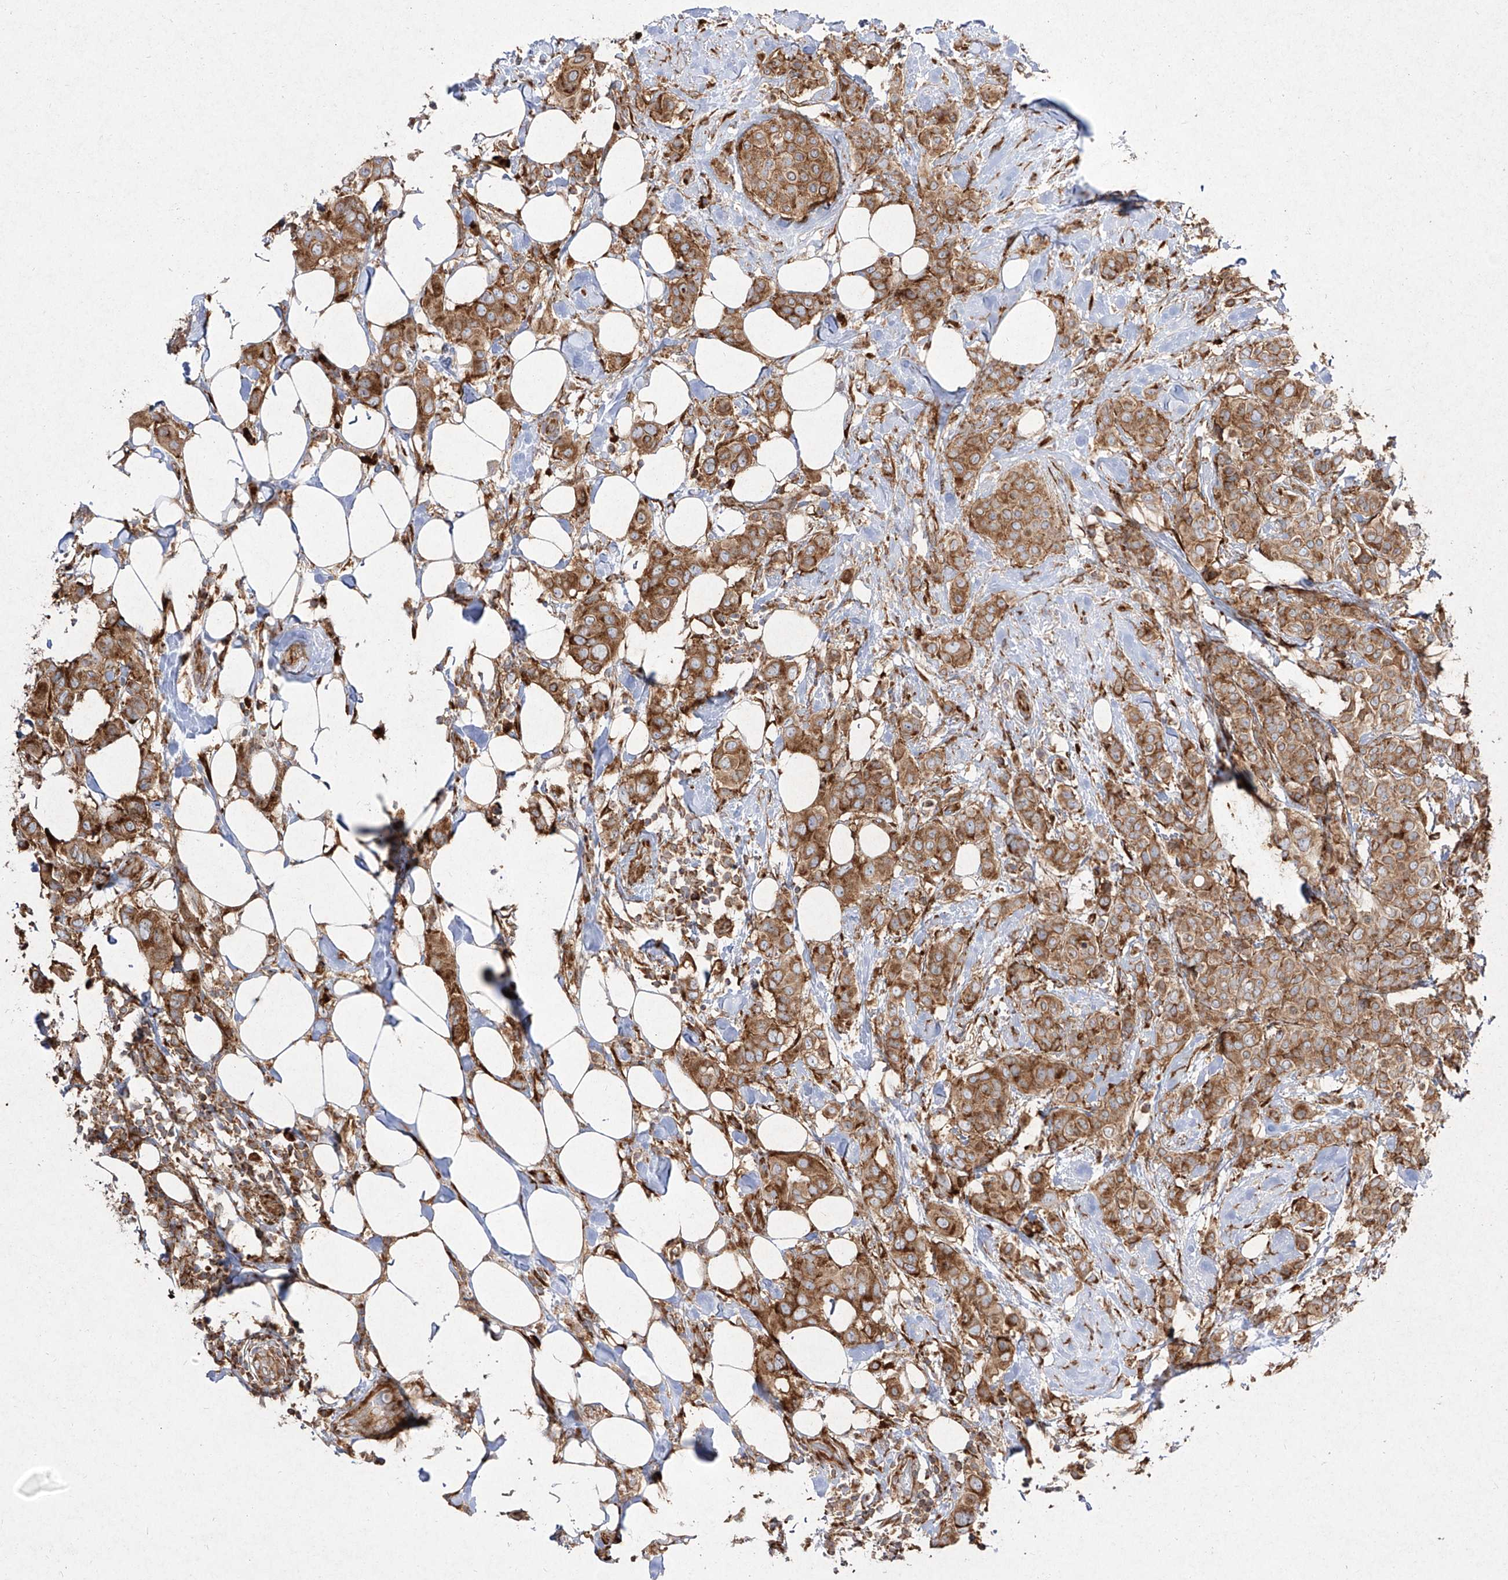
{"staining": {"intensity": "strong", "quantity": ">75%", "location": "cytoplasmic/membranous"}, "tissue": "breast cancer", "cell_type": "Tumor cells", "image_type": "cancer", "snomed": [{"axis": "morphology", "description": "Lobular carcinoma"}, {"axis": "topography", "description": "Breast"}], "caption": "DAB (3,3'-diaminobenzidine) immunohistochemical staining of breast cancer (lobular carcinoma) exhibits strong cytoplasmic/membranous protein staining in approximately >75% of tumor cells.", "gene": "RPS25", "patient": {"sex": "female", "age": 51}}